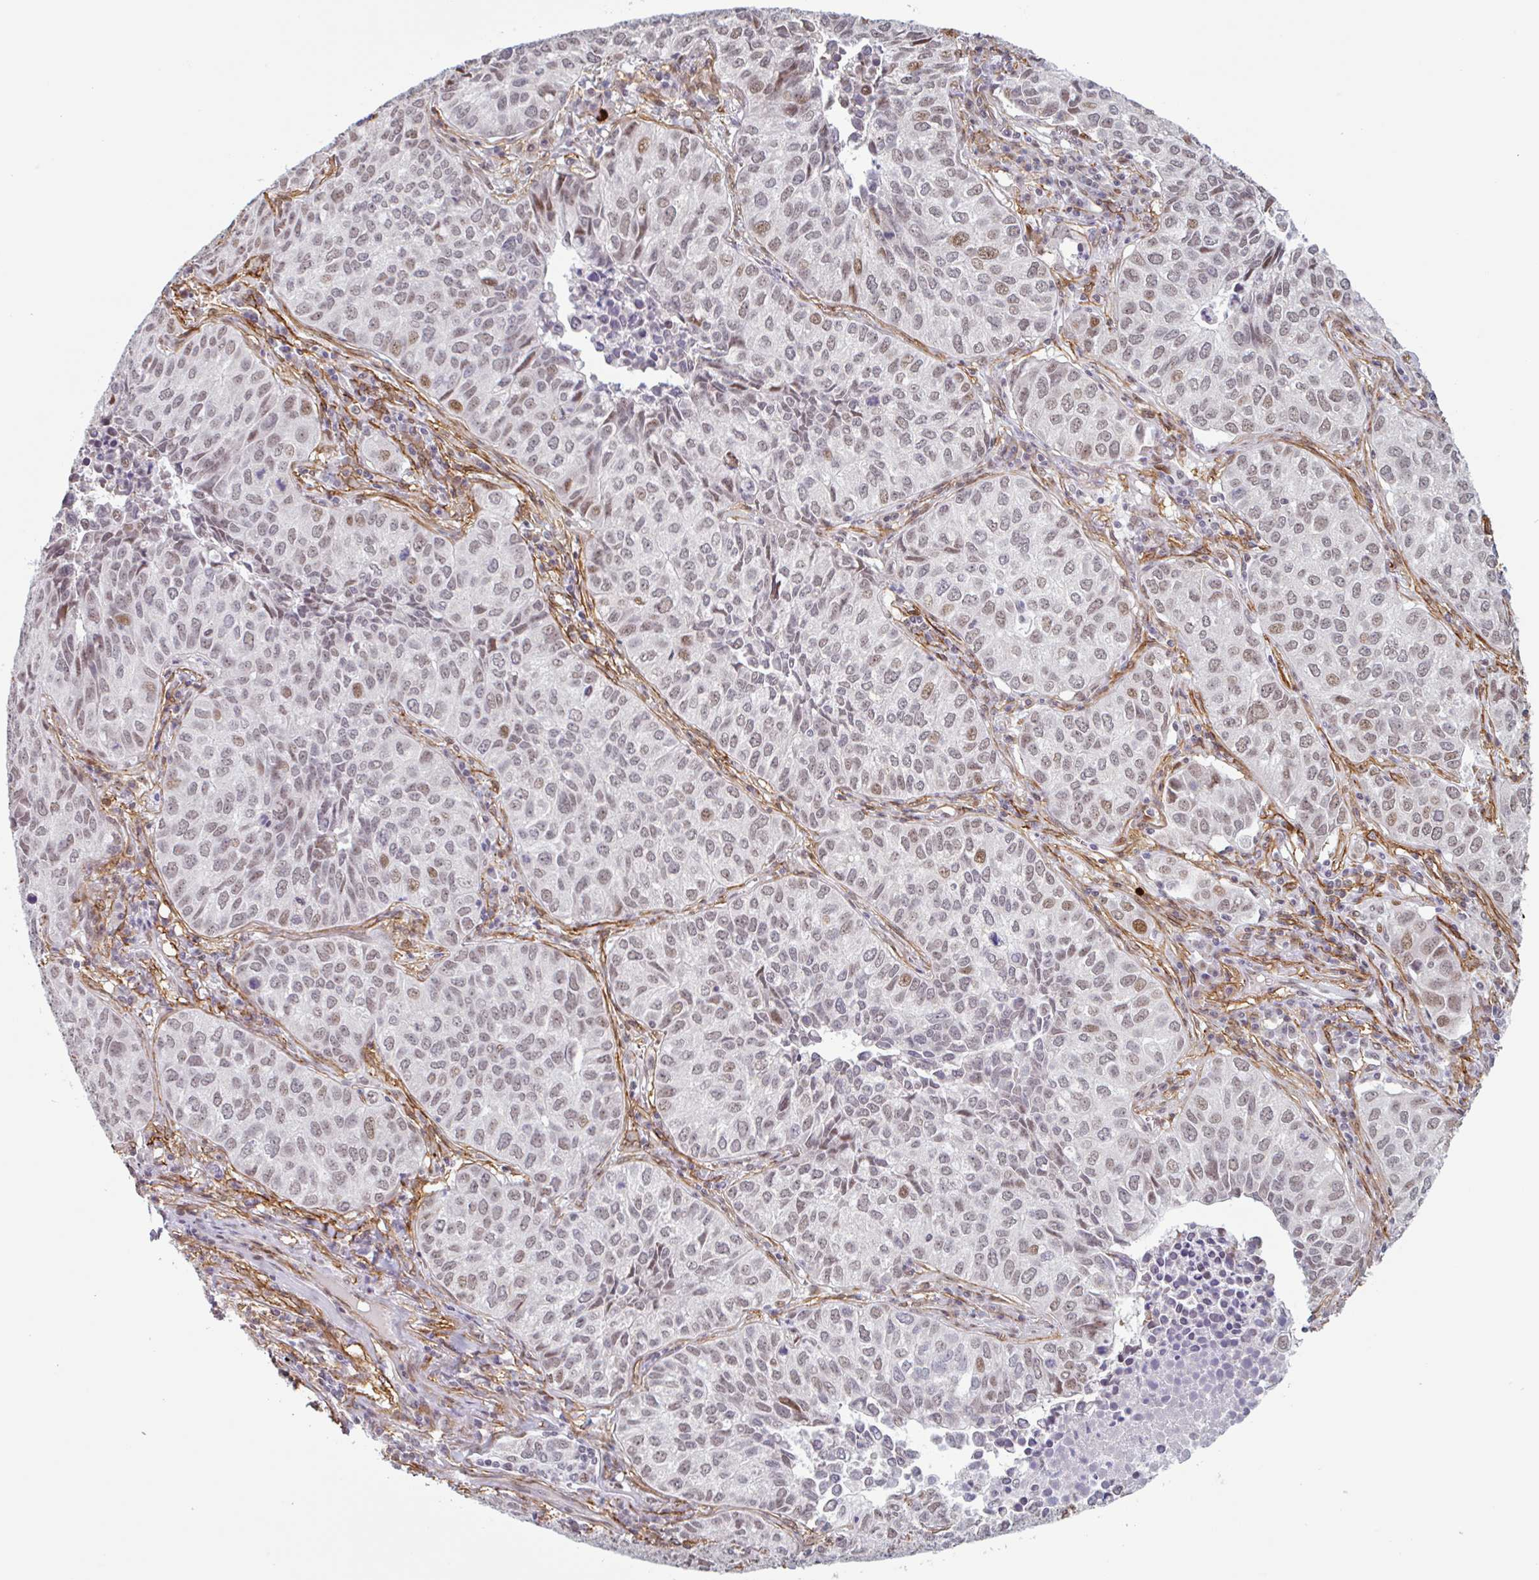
{"staining": {"intensity": "weak", "quantity": ">75%", "location": "nuclear"}, "tissue": "lung cancer", "cell_type": "Tumor cells", "image_type": "cancer", "snomed": [{"axis": "morphology", "description": "Adenocarcinoma, NOS"}, {"axis": "topography", "description": "Lung"}], "caption": "Immunohistochemistry (IHC) of adenocarcinoma (lung) reveals low levels of weak nuclear positivity in about >75% of tumor cells.", "gene": "TMEM119", "patient": {"sex": "female", "age": 50}}